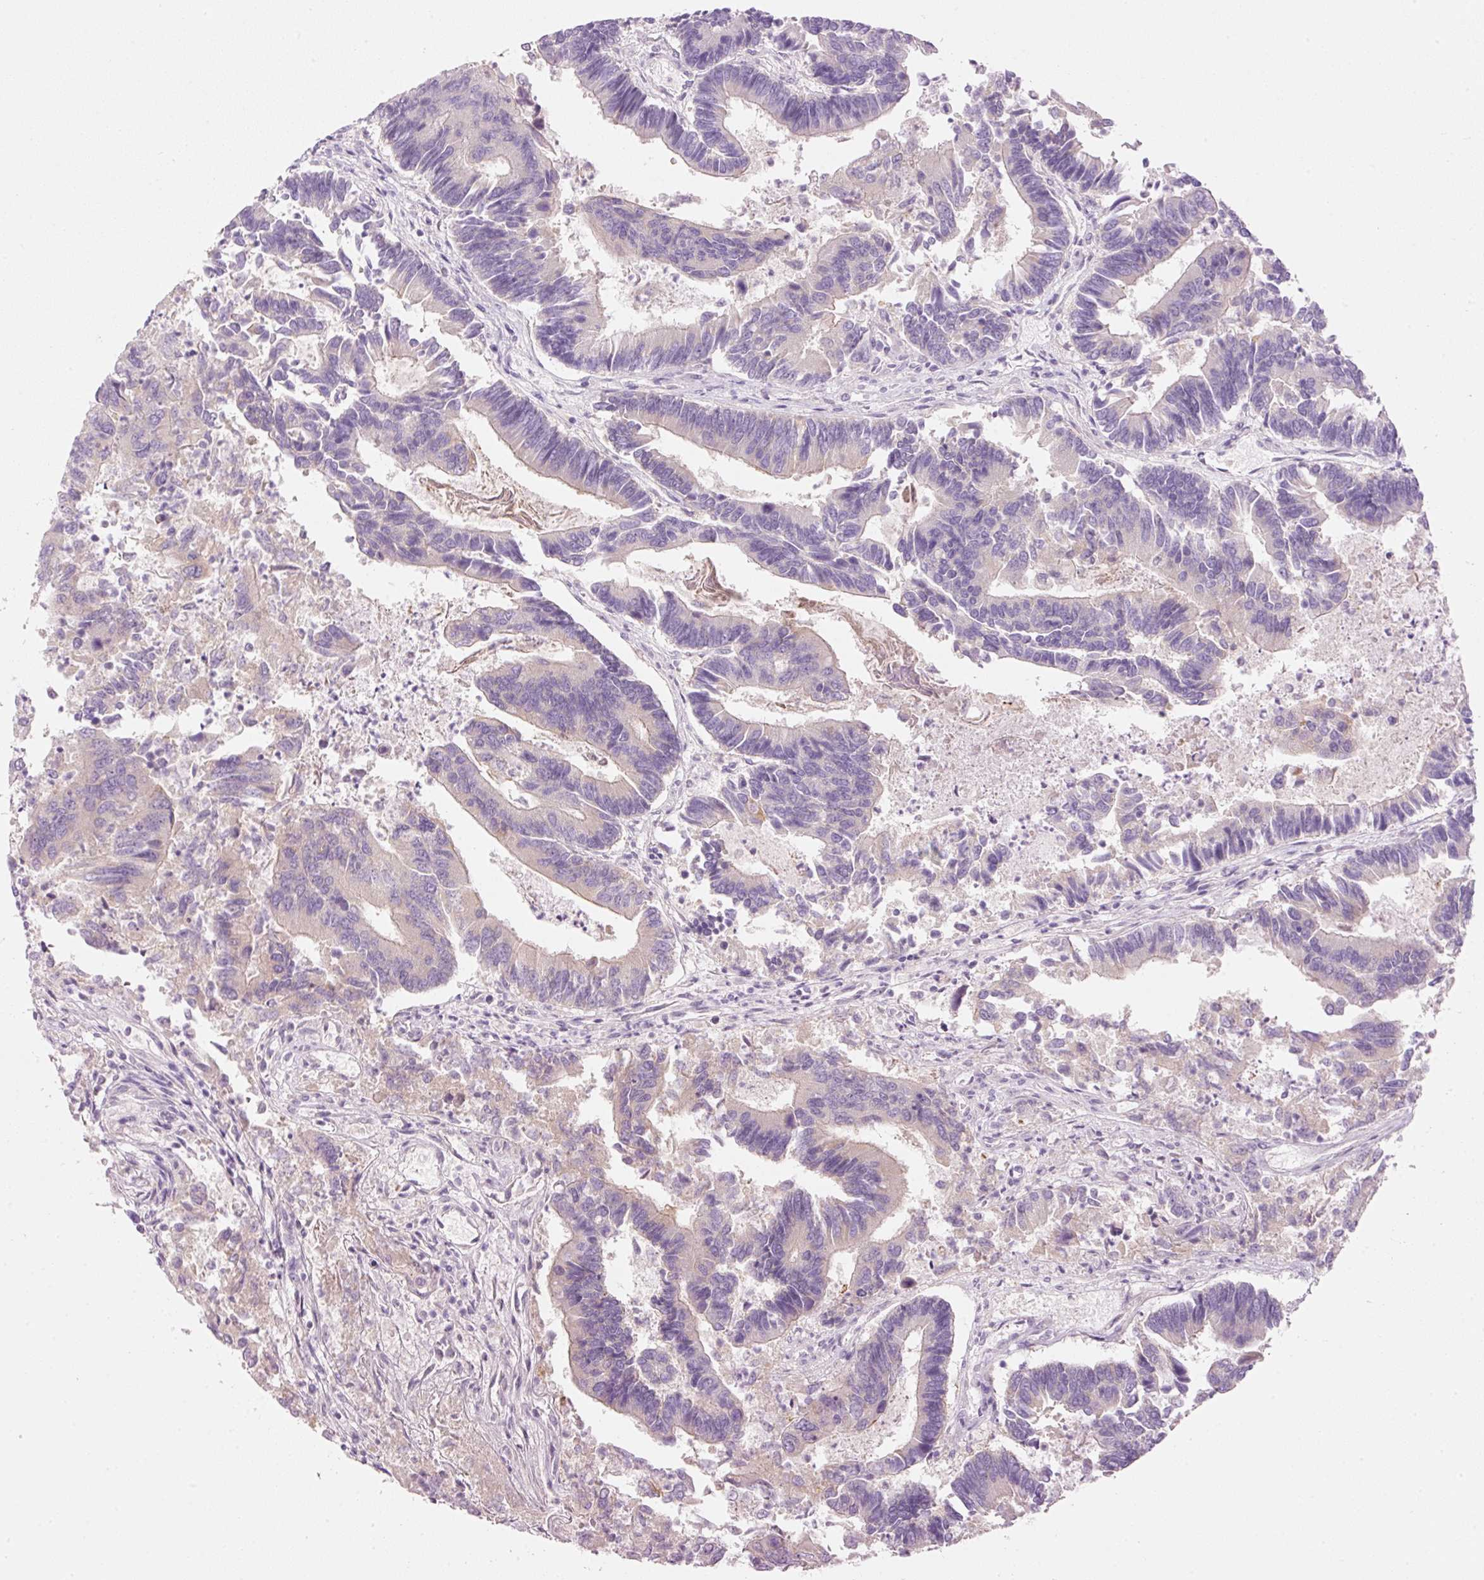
{"staining": {"intensity": "negative", "quantity": "none", "location": "none"}, "tissue": "colorectal cancer", "cell_type": "Tumor cells", "image_type": "cancer", "snomed": [{"axis": "morphology", "description": "Adenocarcinoma, NOS"}, {"axis": "topography", "description": "Colon"}], "caption": "Immunohistochemical staining of human colorectal cancer reveals no significant staining in tumor cells.", "gene": "PDXDC1", "patient": {"sex": "female", "age": 67}}